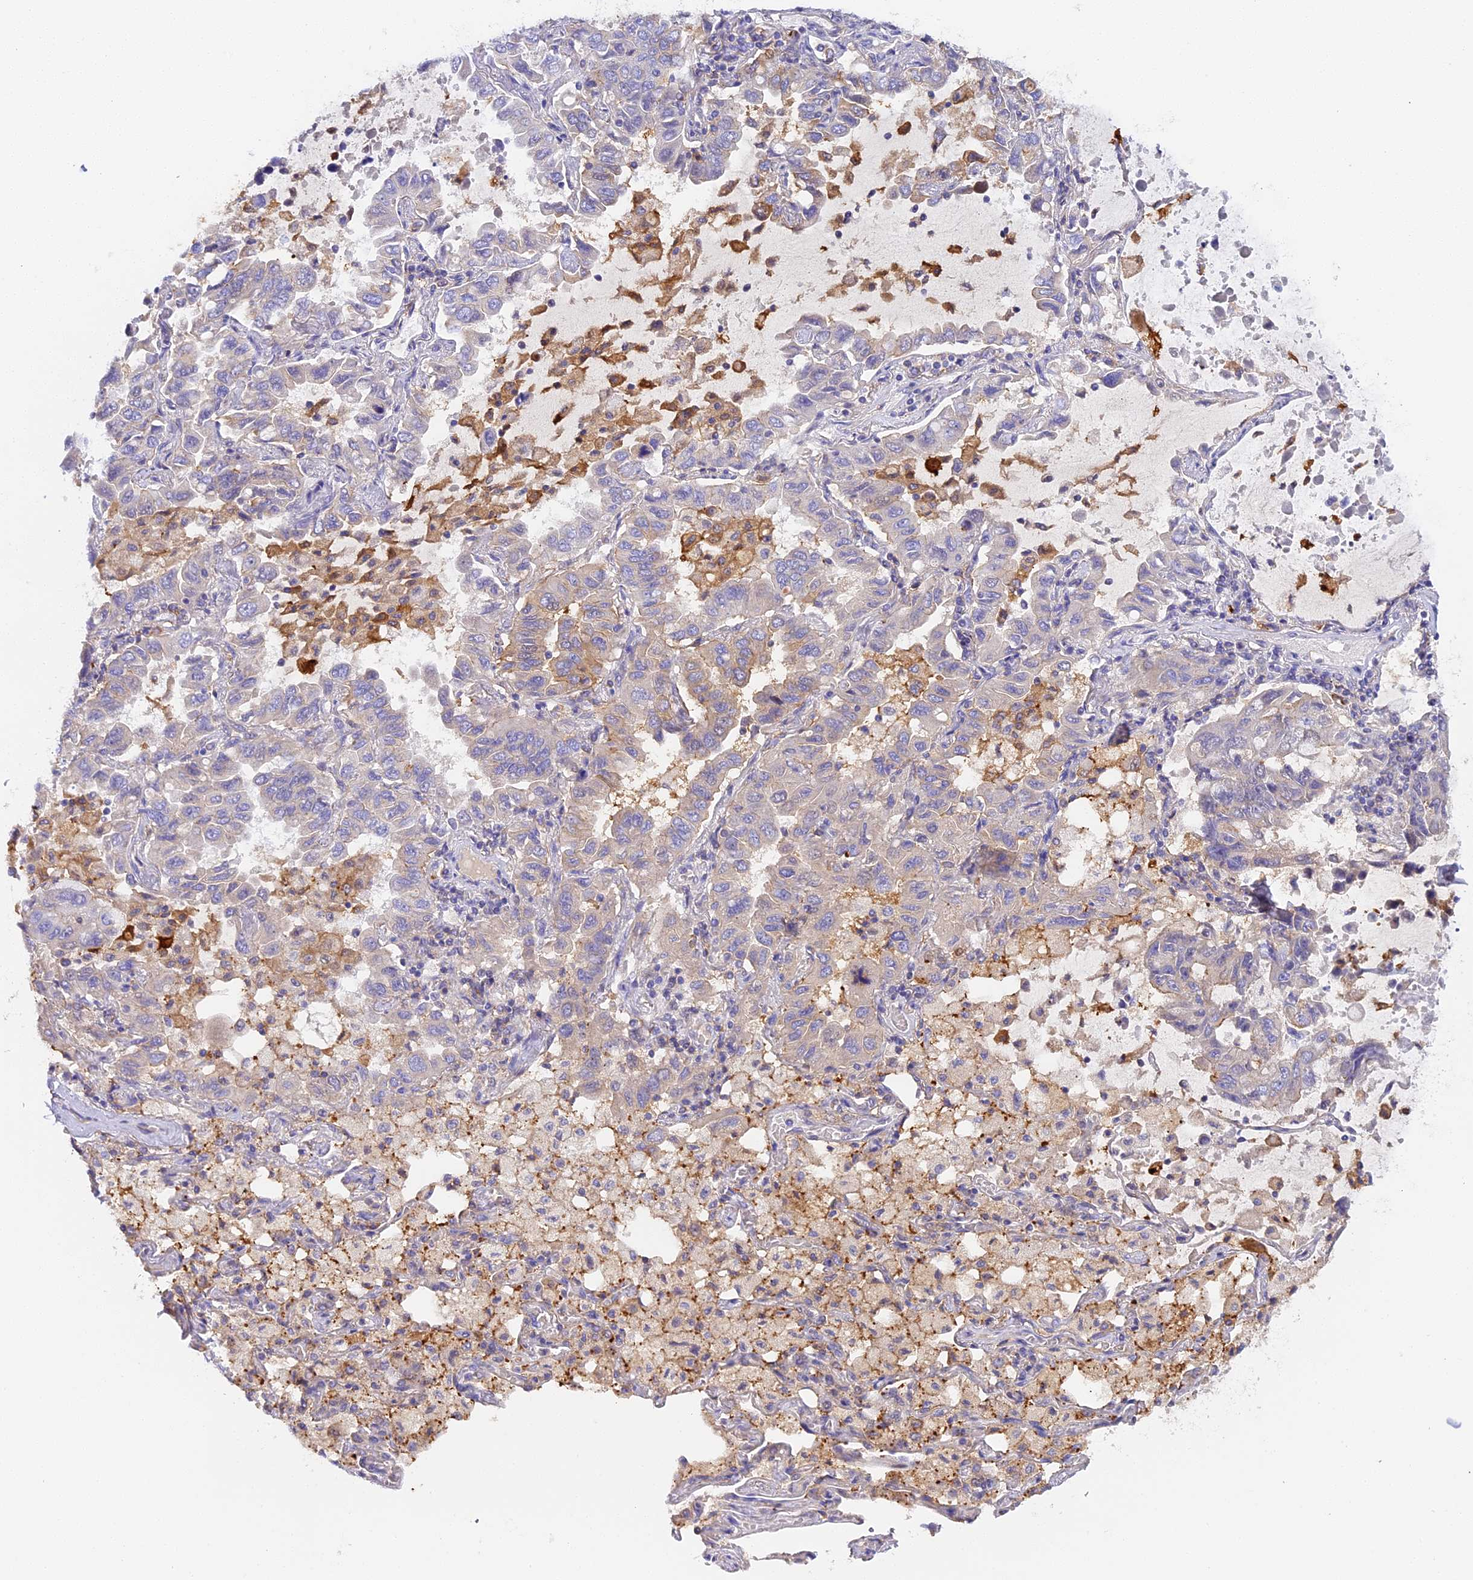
{"staining": {"intensity": "weak", "quantity": "<25%", "location": "cytoplasmic/membranous"}, "tissue": "lung cancer", "cell_type": "Tumor cells", "image_type": "cancer", "snomed": [{"axis": "morphology", "description": "Adenocarcinoma, NOS"}, {"axis": "topography", "description": "Lung"}], "caption": "Immunohistochemistry of lung adenocarcinoma shows no expression in tumor cells.", "gene": "KATNB1", "patient": {"sex": "male", "age": 64}}